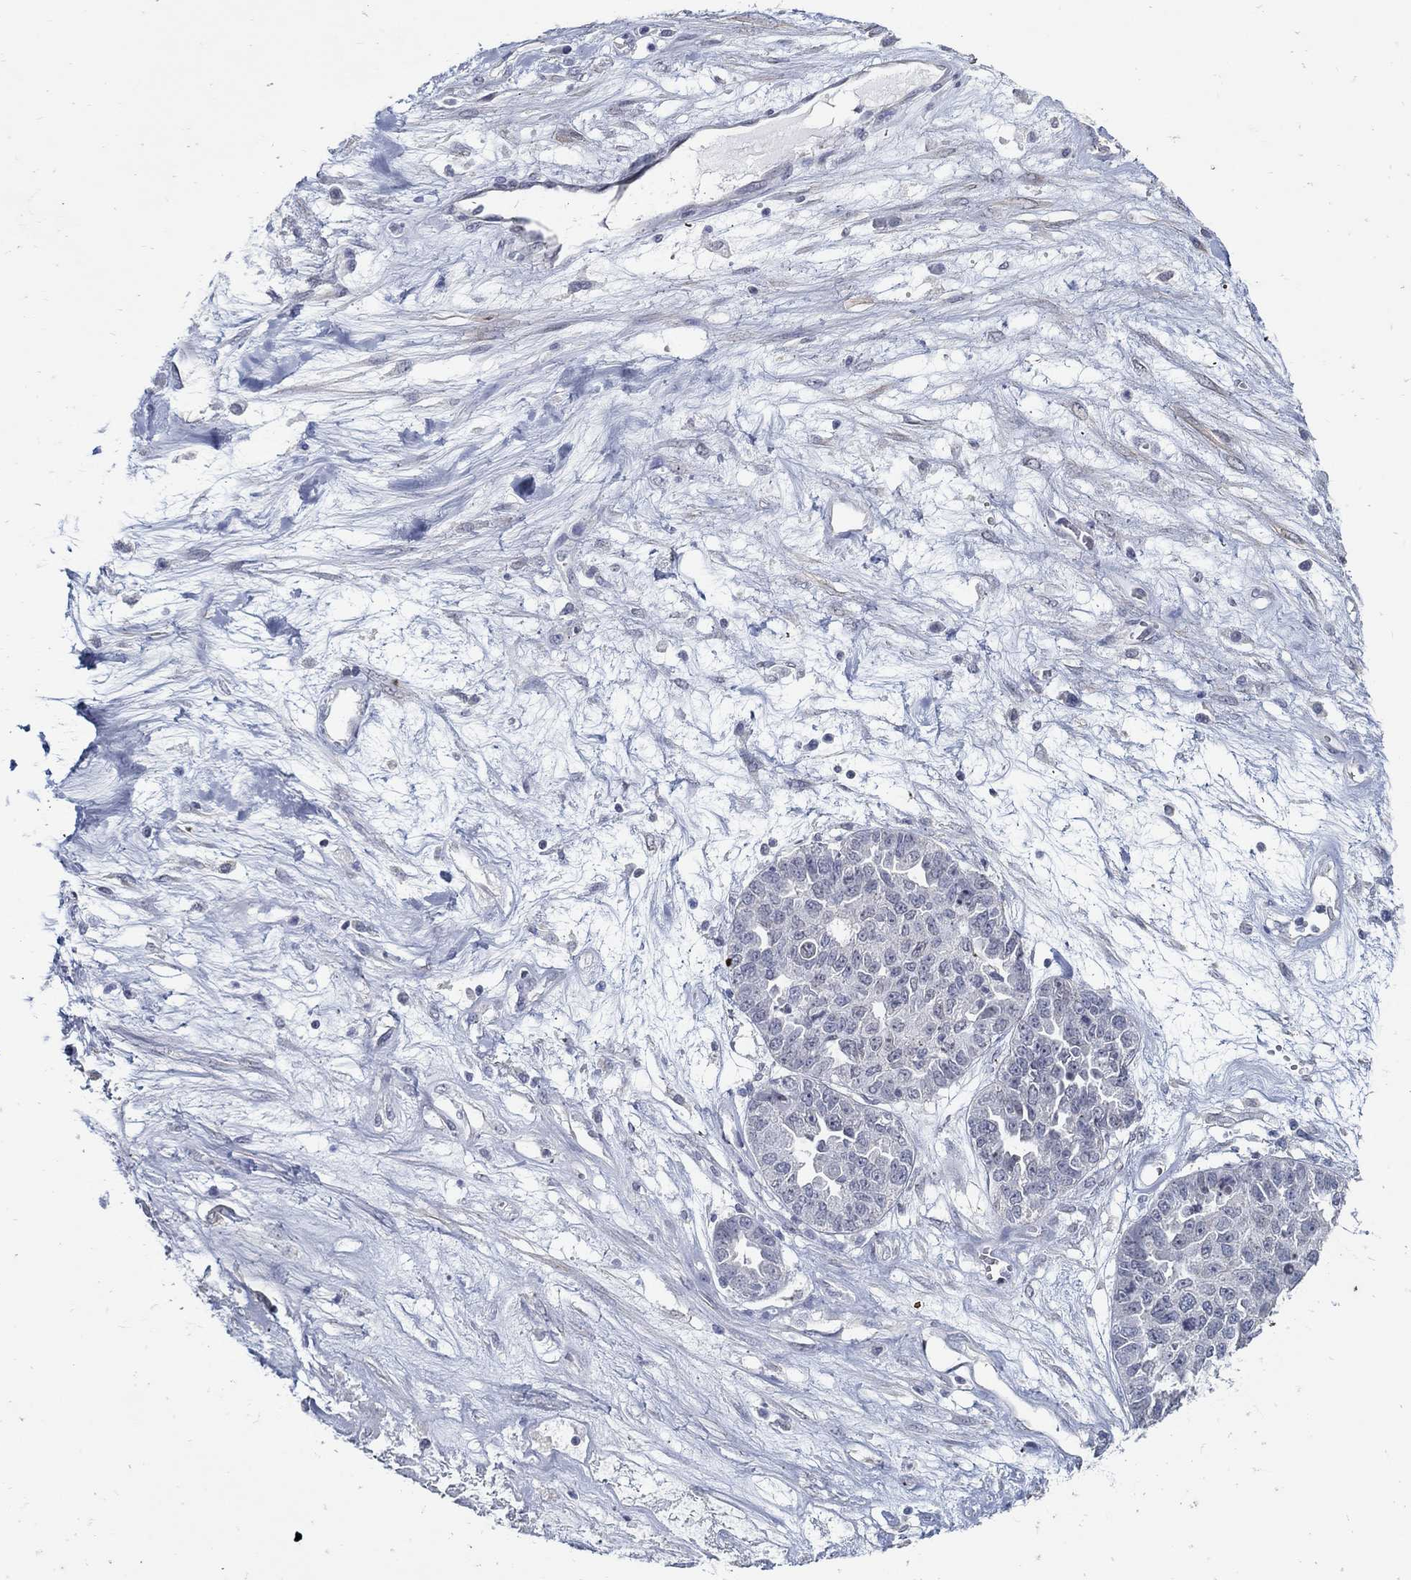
{"staining": {"intensity": "negative", "quantity": "none", "location": "none"}, "tissue": "ovarian cancer", "cell_type": "Tumor cells", "image_type": "cancer", "snomed": [{"axis": "morphology", "description": "Cystadenocarcinoma, serous, NOS"}, {"axis": "topography", "description": "Ovary"}], "caption": "Ovarian serous cystadenocarcinoma was stained to show a protein in brown. There is no significant expression in tumor cells.", "gene": "USP29", "patient": {"sex": "female", "age": 87}}